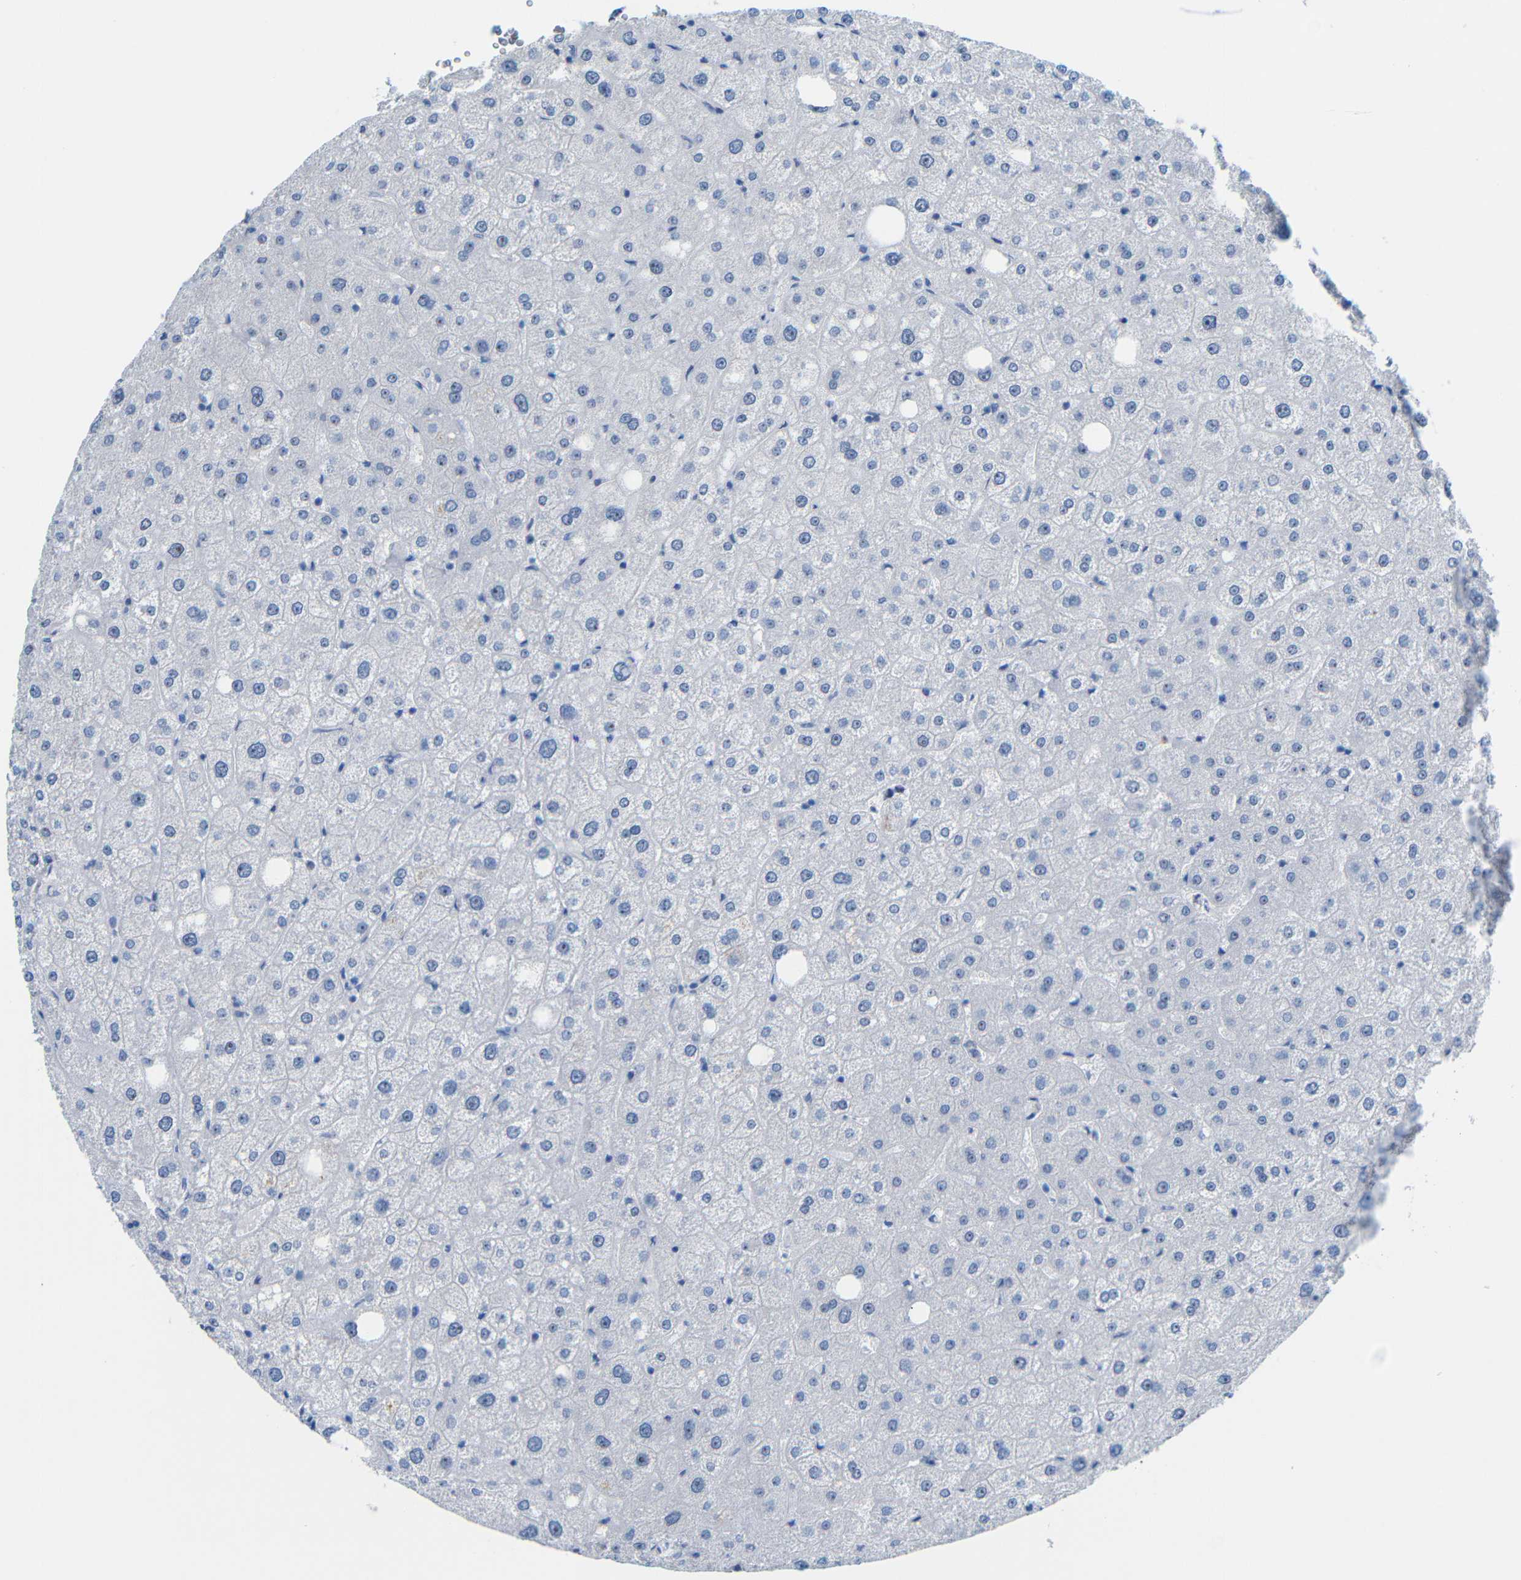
{"staining": {"intensity": "negative", "quantity": "none", "location": "none"}, "tissue": "liver", "cell_type": "Cholangiocytes", "image_type": "normal", "snomed": [{"axis": "morphology", "description": "Normal tissue, NOS"}, {"axis": "topography", "description": "Liver"}], "caption": "The micrograph reveals no significant staining in cholangiocytes of liver.", "gene": "C1orf210", "patient": {"sex": "male", "age": 73}}